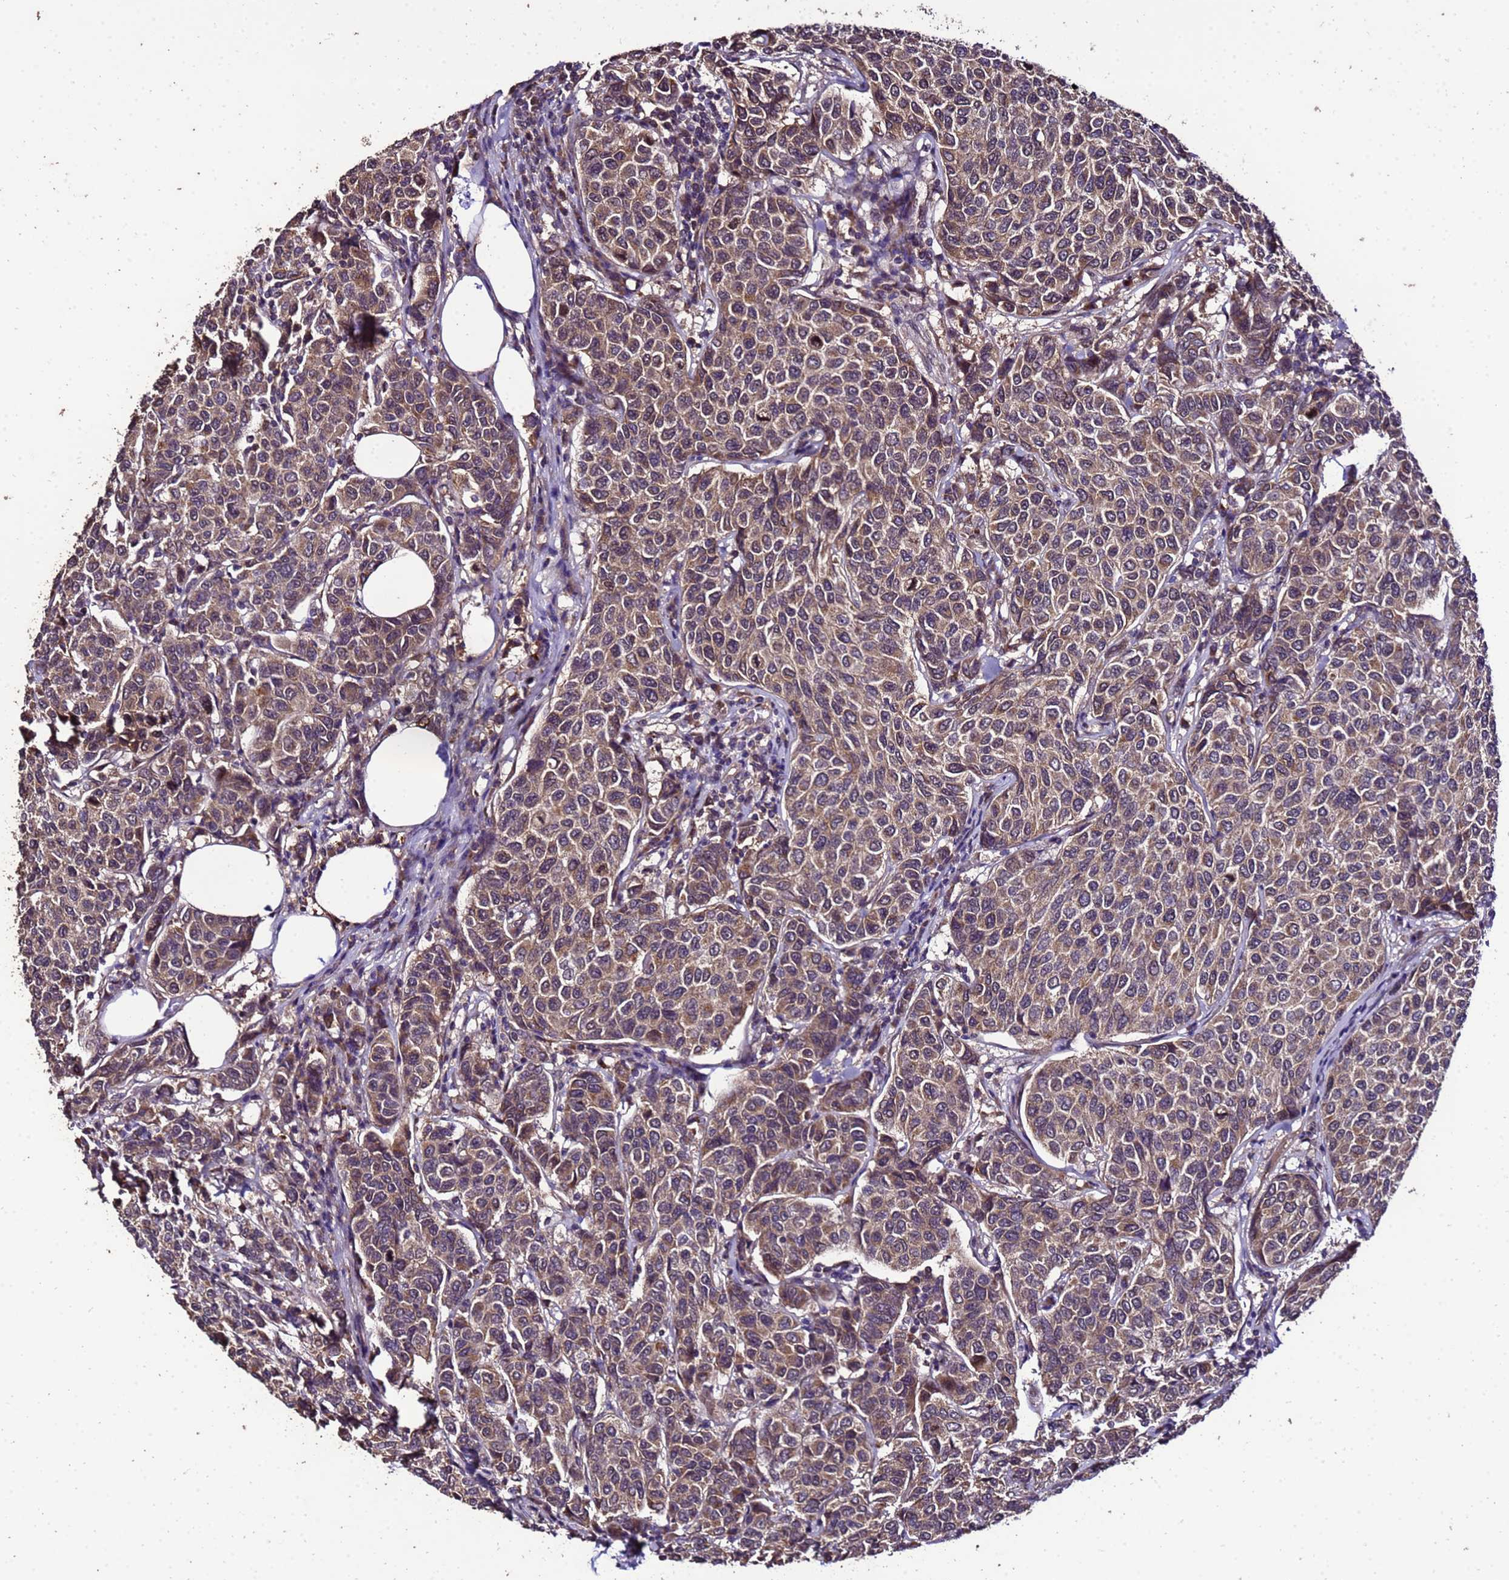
{"staining": {"intensity": "moderate", "quantity": ">75%", "location": "cytoplasmic/membranous"}, "tissue": "breast cancer", "cell_type": "Tumor cells", "image_type": "cancer", "snomed": [{"axis": "morphology", "description": "Duct carcinoma"}, {"axis": "topography", "description": "Breast"}], "caption": "Human invasive ductal carcinoma (breast) stained with a protein marker displays moderate staining in tumor cells.", "gene": "ZNF329", "patient": {"sex": "female", "age": 55}}